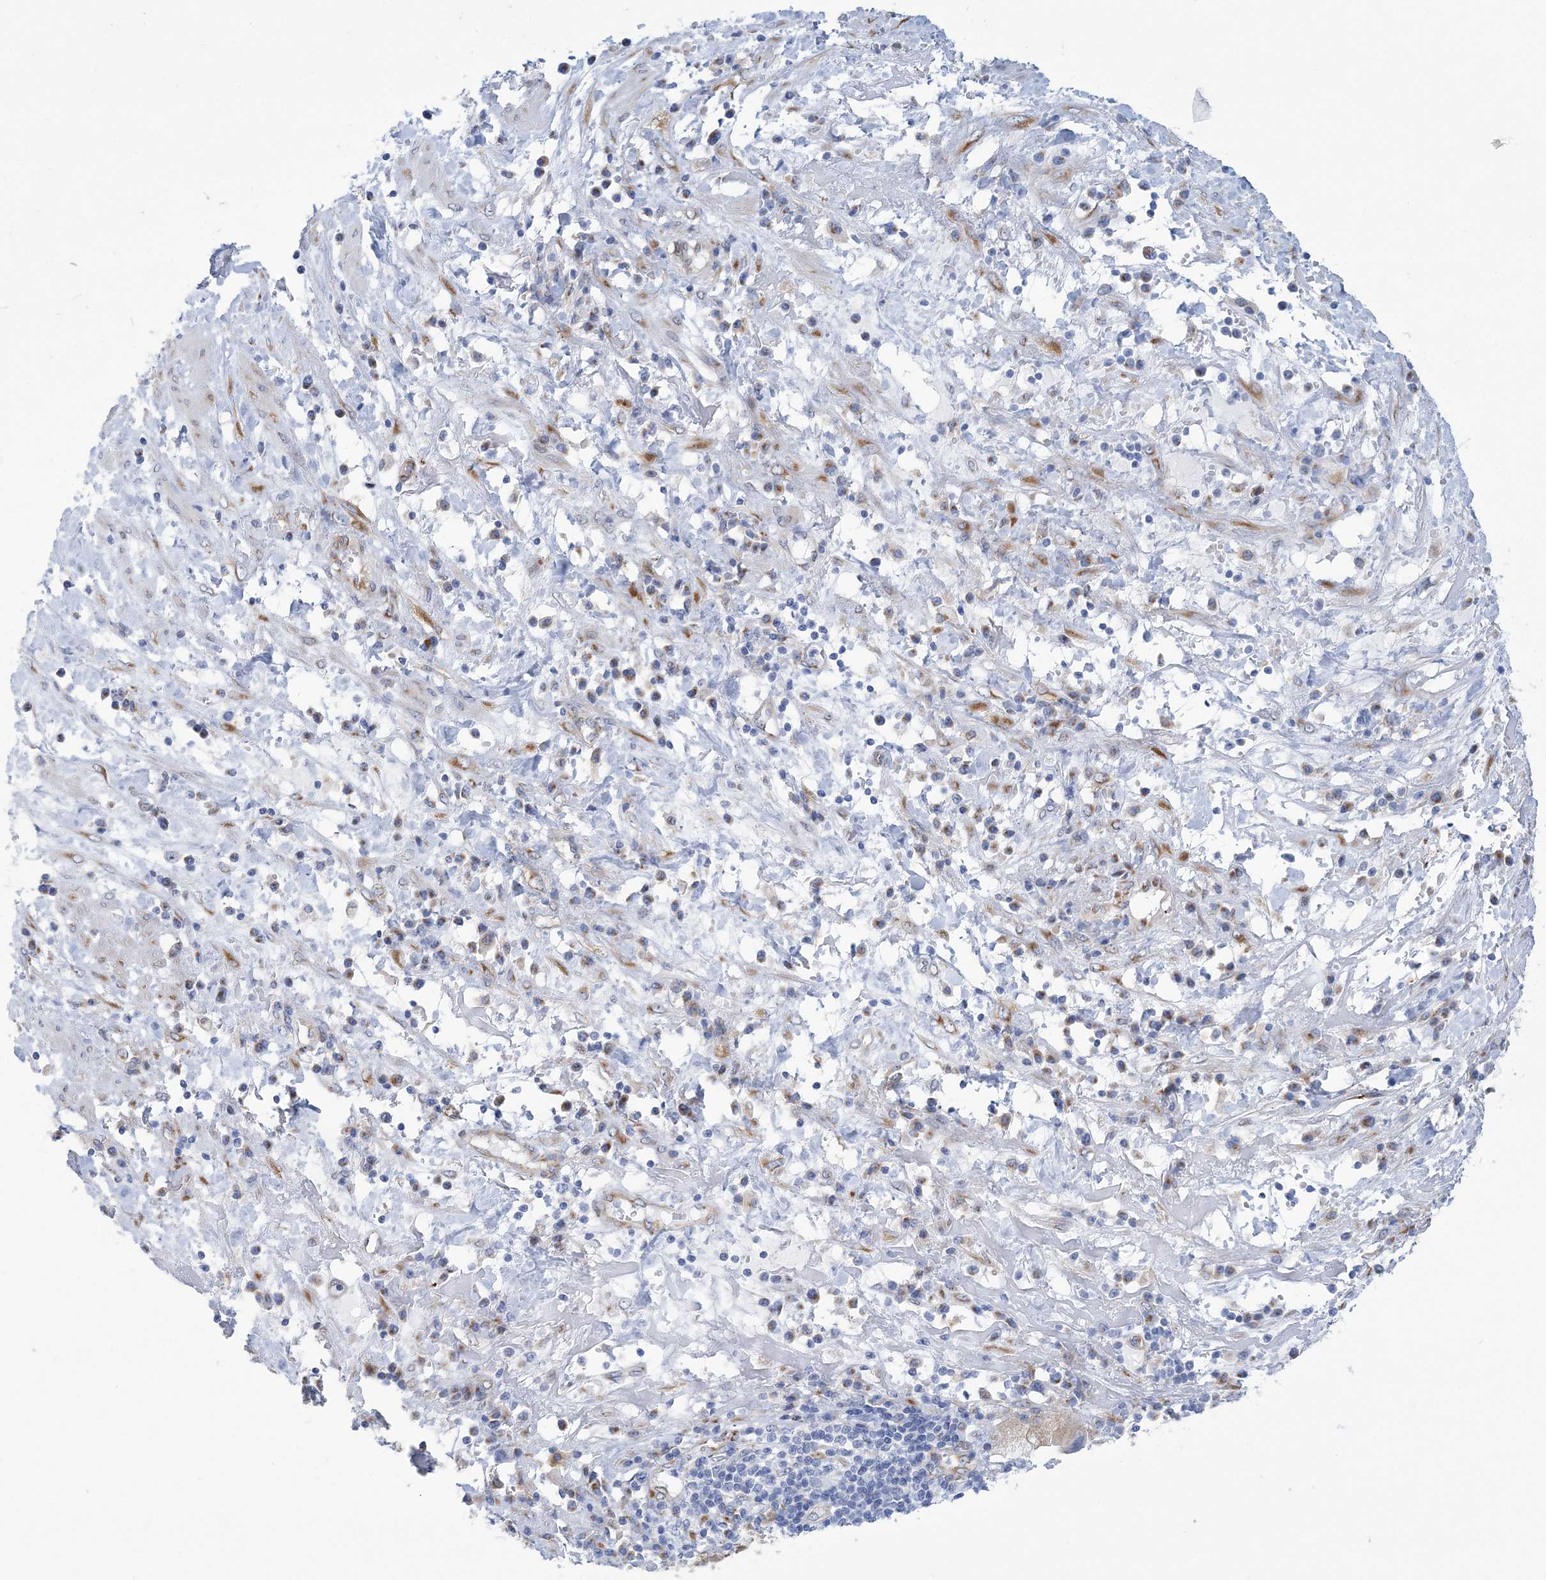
{"staining": {"intensity": "moderate", "quantity": "<25%", "location": "cytoplasmic/membranous"}, "tissue": "endometrial cancer", "cell_type": "Tumor cells", "image_type": "cancer", "snomed": [{"axis": "morphology", "description": "Adenocarcinoma, NOS"}, {"axis": "topography", "description": "Endometrium"}], "caption": "This is a micrograph of IHC staining of endometrial cancer (adenocarcinoma), which shows moderate expression in the cytoplasmic/membranous of tumor cells.", "gene": "PLEKHG4B", "patient": {"sex": "female", "age": 49}}